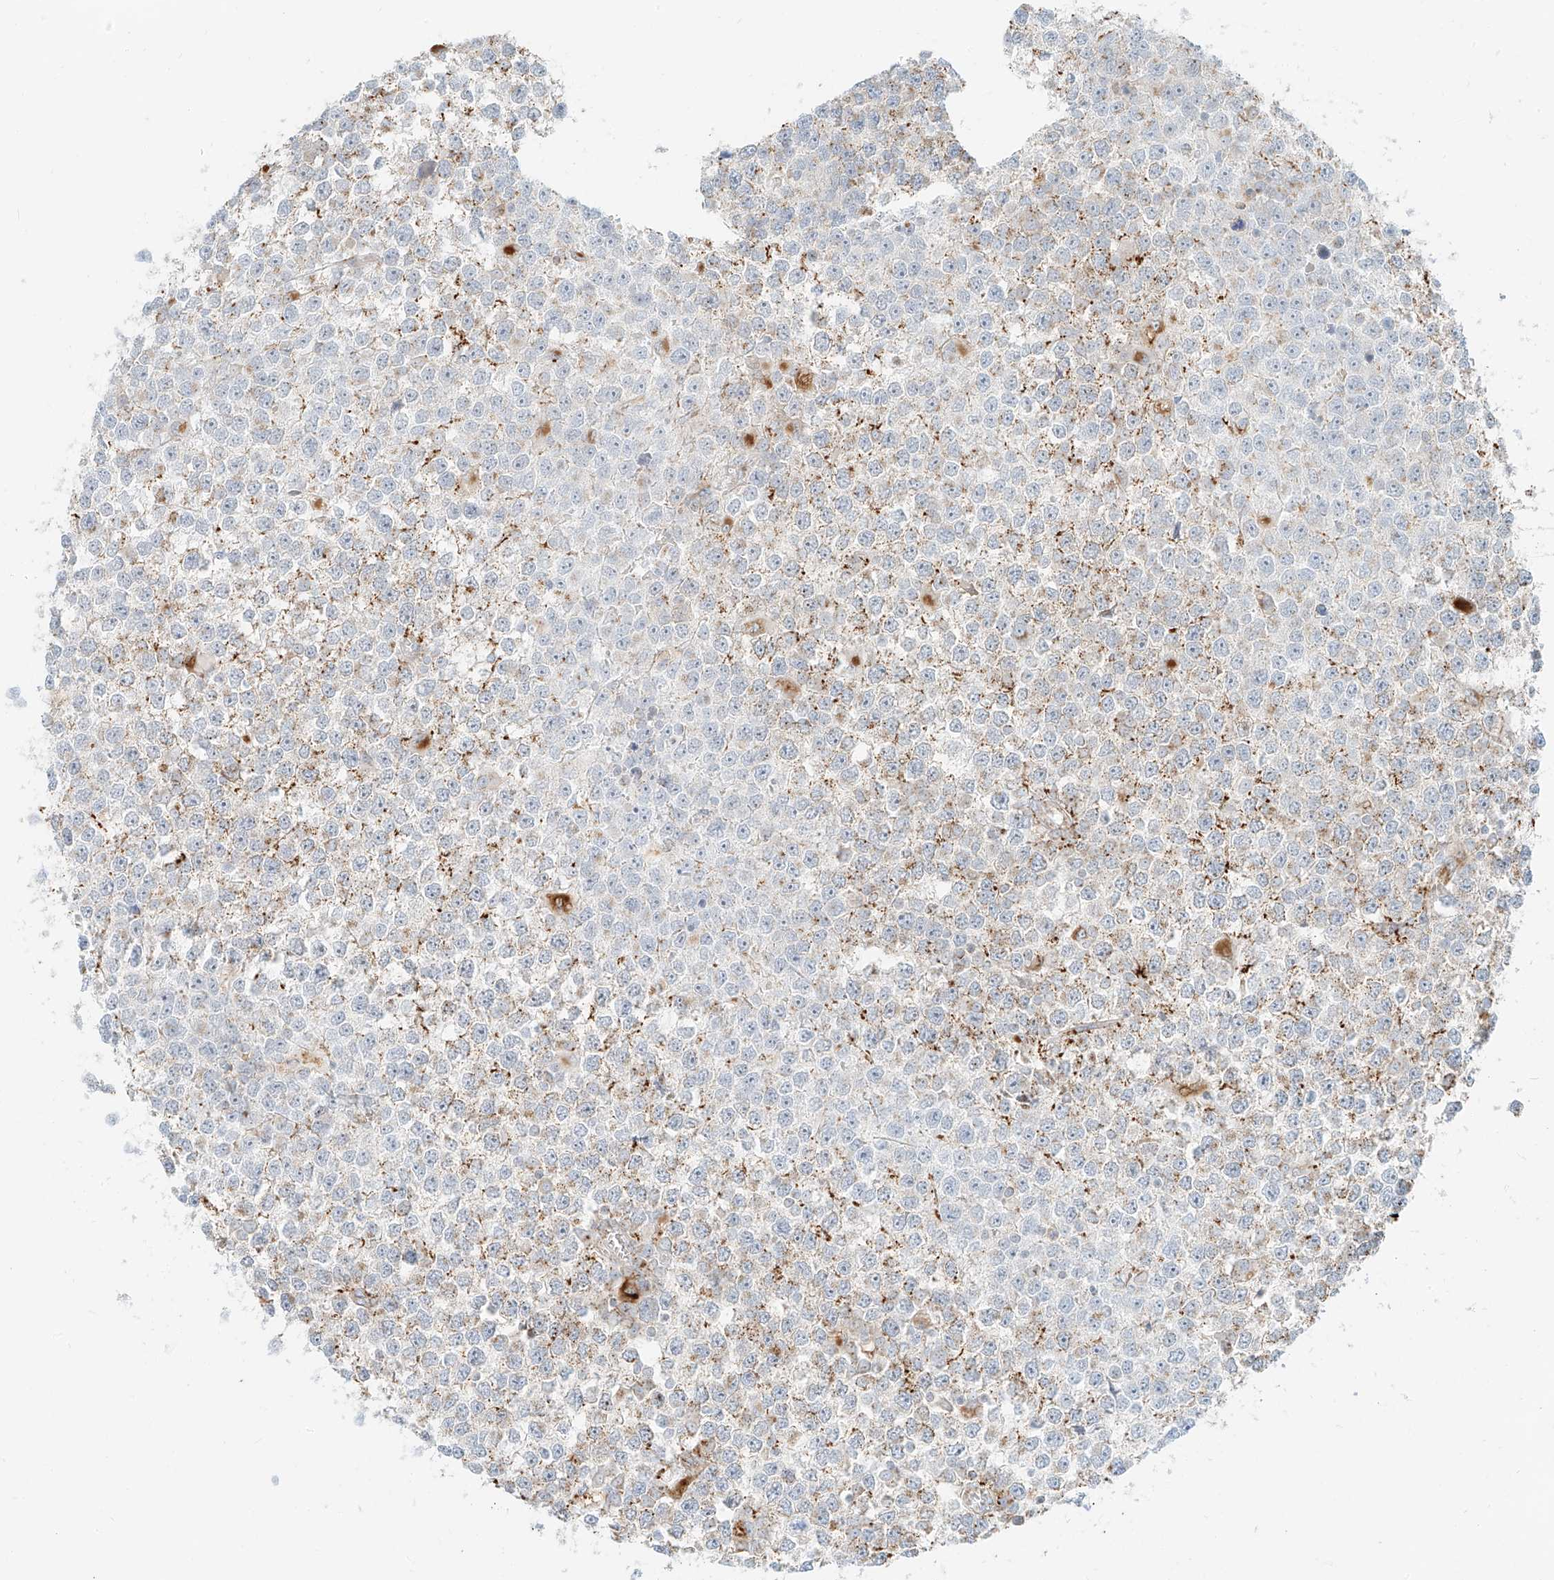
{"staining": {"intensity": "moderate", "quantity": "<25%", "location": "cytoplasmic/membranous"}, "tissue": "testis cancer", "cell_type": "Tumor cells", "image_type": "cancer", "snomed": [{"axis": "morphology", "description": "Seminoma, NOS"}, {"axis": "topography", "description": "Testis"}], "caption": "IHC (DAB) staining of testis seminoma reveals moderate cytoplasmic/membranous protein staining in about <25% of tumor cells. (DAB IHC, brown staining for protein, blue staining for nuclei).", "gene": "SLC35F6", "patient": {"sex": "male", "age": 65}}